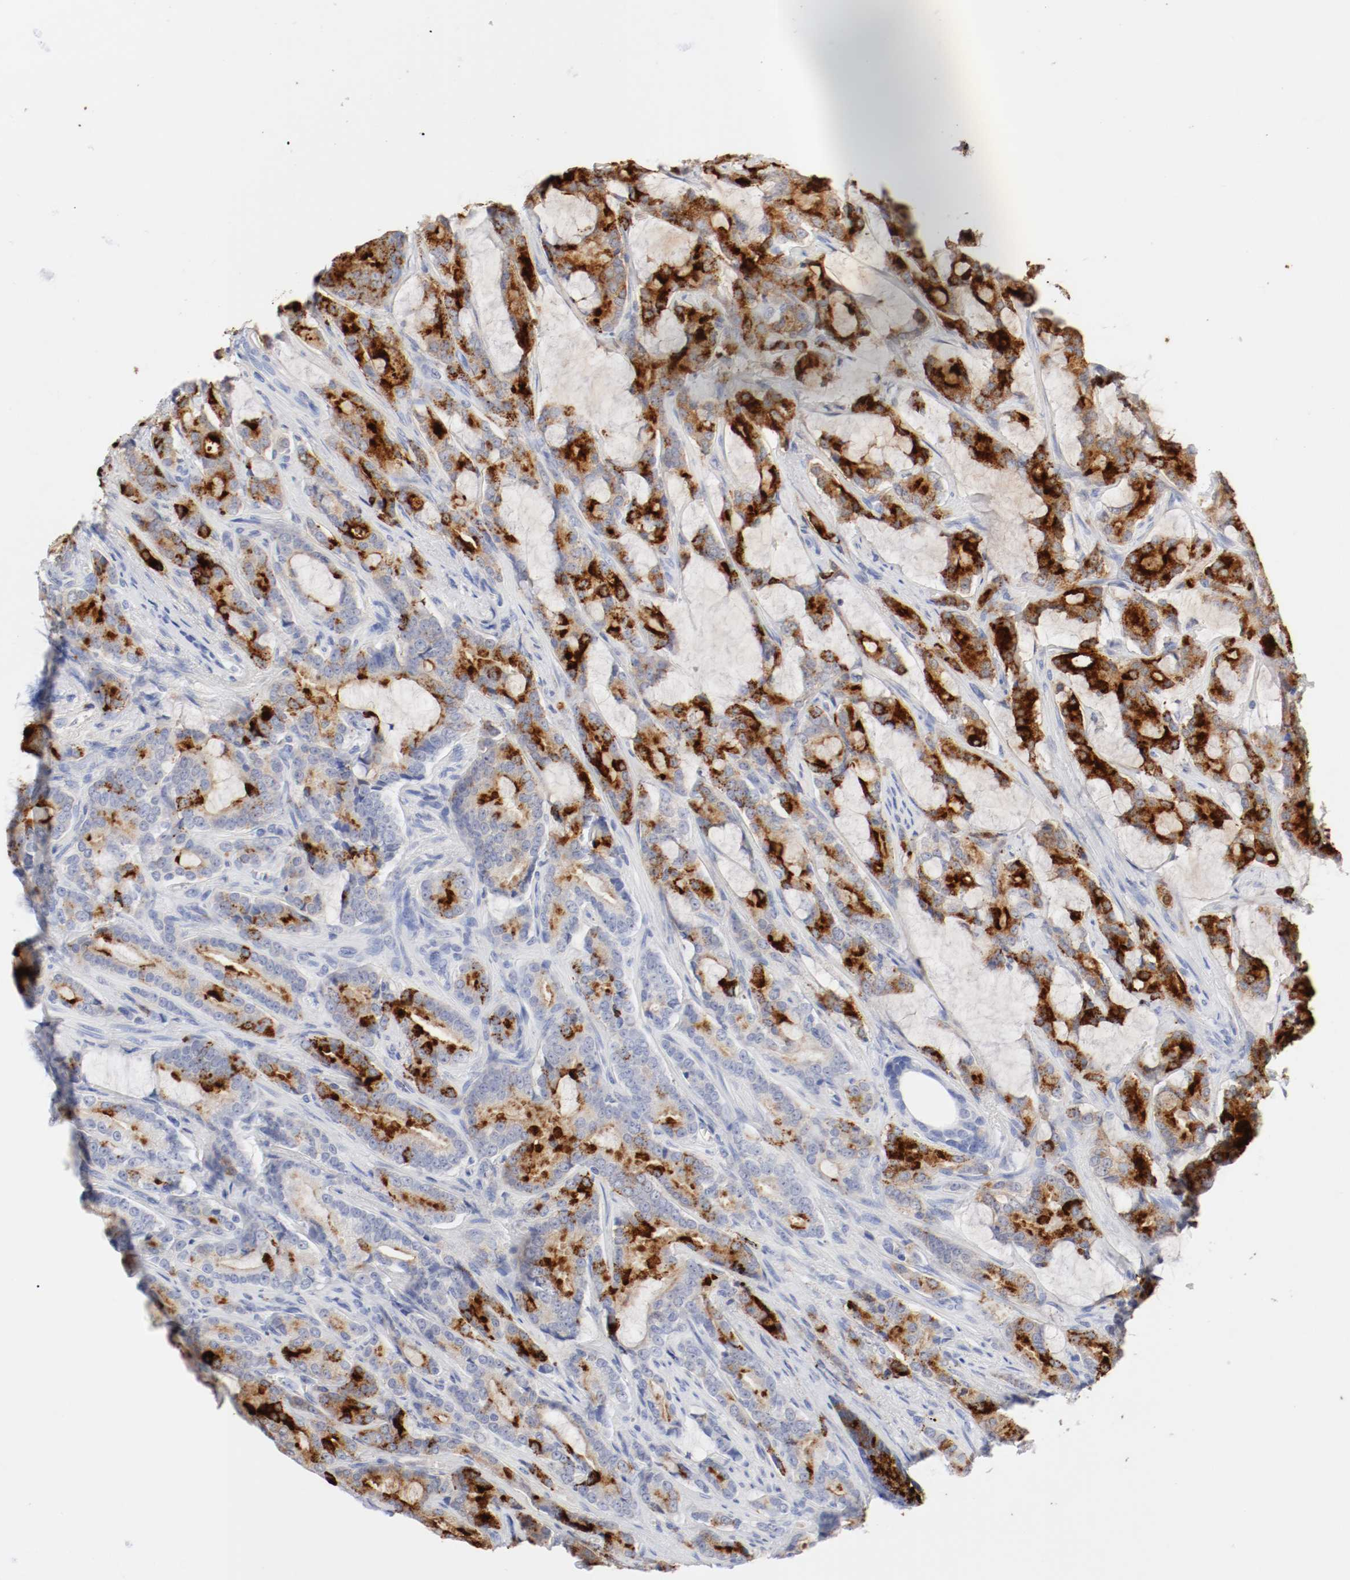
{"staining": {"intensity": "strong", "quantity": ">75%", "location": "cytoplasmic/membranous"}, "tissue": "prostate cancer", "cell_type": "Tumor cells", "image_type": "cancer", "snomed": [{"axis": "morphology", "description": "Adenocarcinoma, Low grade"}, {"axis": "topography", "description": "Prostate"}], "caption": "This image shows prostate low-grade adenocarcinoma stained with IHC to label a protein in brown. The cytoplasmic/membranous of tumor cells show strong positivity for the protein. Nuclei are counter-stained blue.", "gene": "GAD1", "patient": {"sex": "male", "age": 58}}